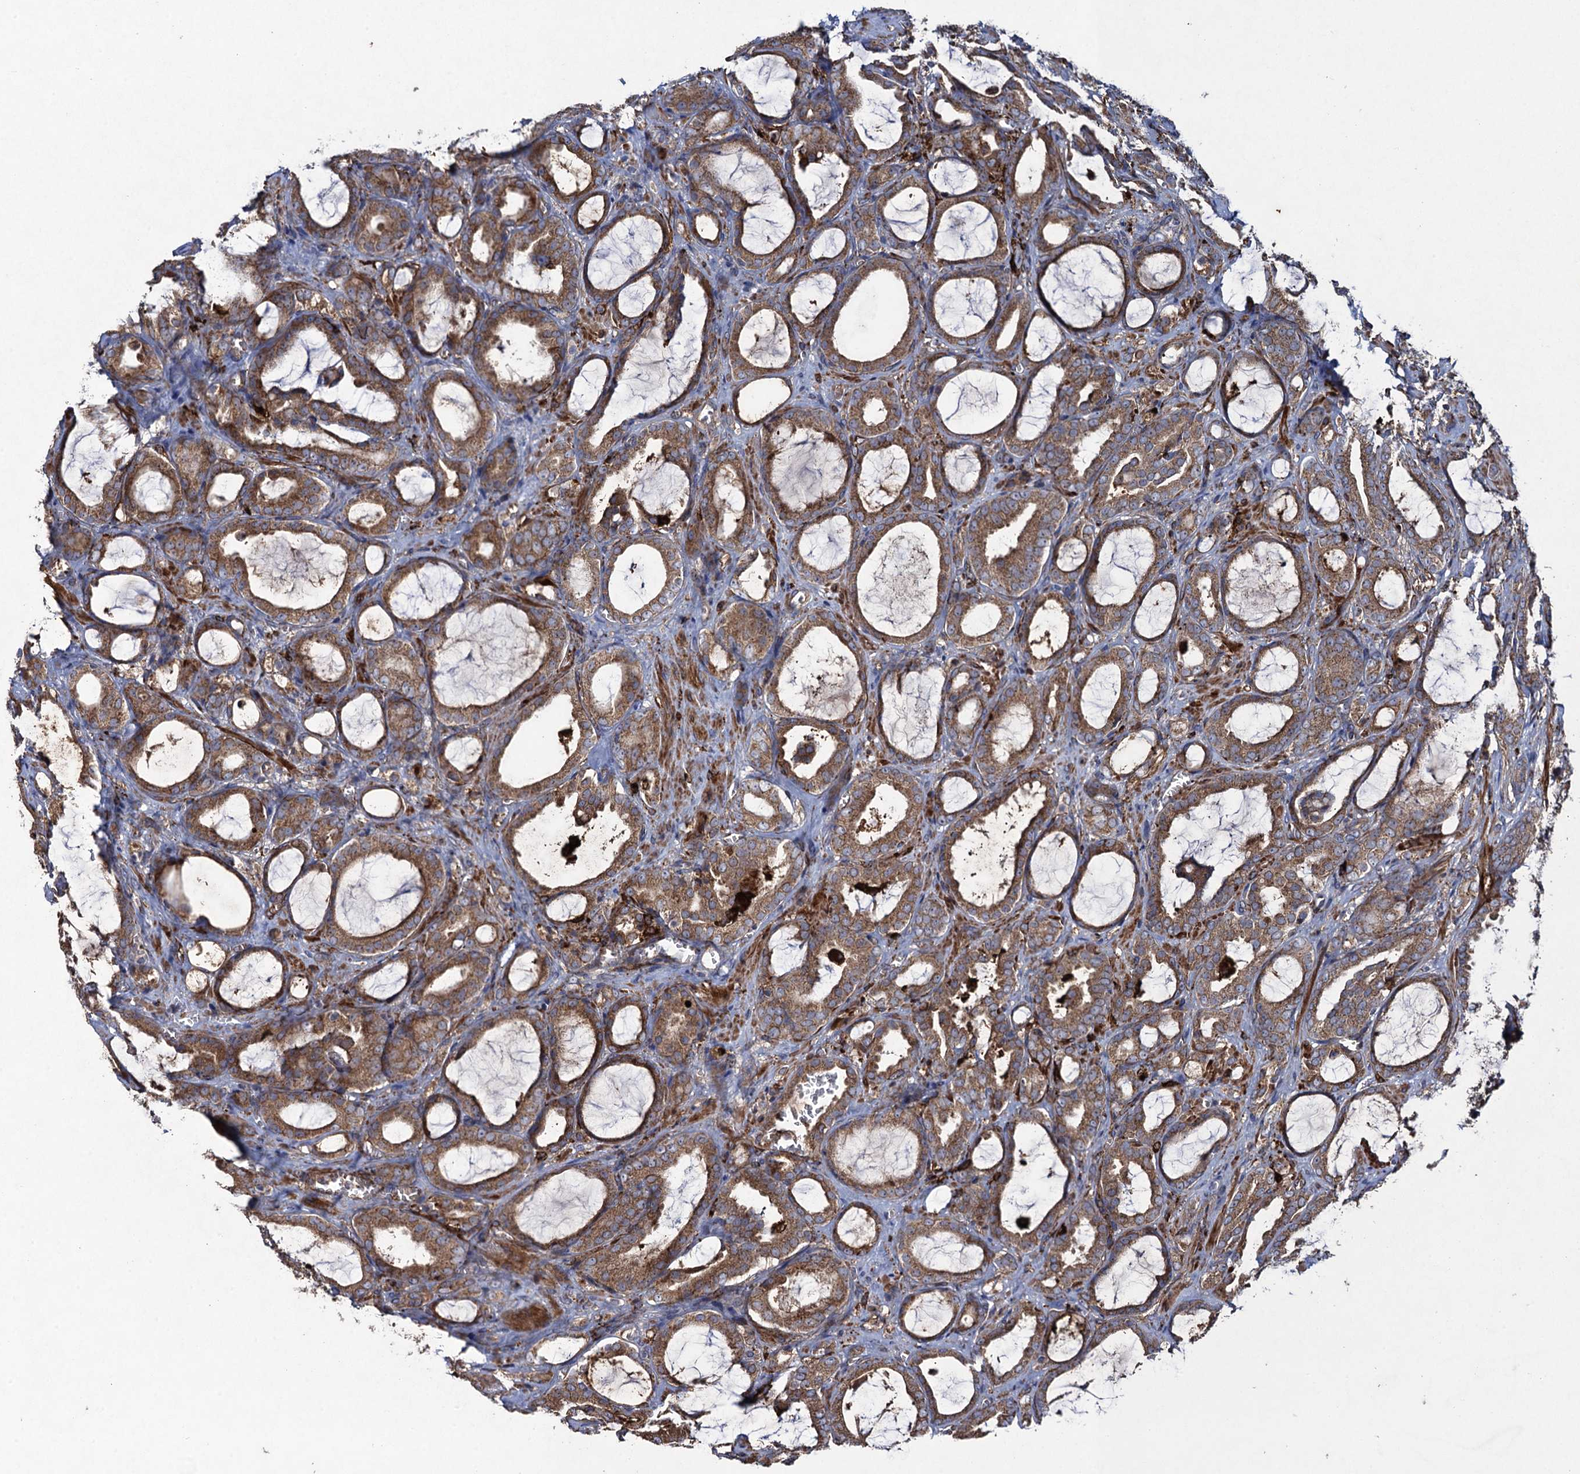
{"staining": {"intensity": "moderate", "quantity": ">75%", "location": "cytoplasmic/membranous"}, "tissue": "prostate cancer", "cell_type": "Tumor cells", "image_type": "cancer", "snomed": [{"axis": "morphology", "description": "Adenocarcinoma, High grade"}, {"axis": "topography", "description": "Prostate"}], "caption": "Moderate cytoplasmic/membranous protein staining is appreciated in approximately >75% of tumor cells in prostate high-grade adenocarcinoma.", "gene": "TXNDC11", "patient": {"sex": "male", "age": 72}}